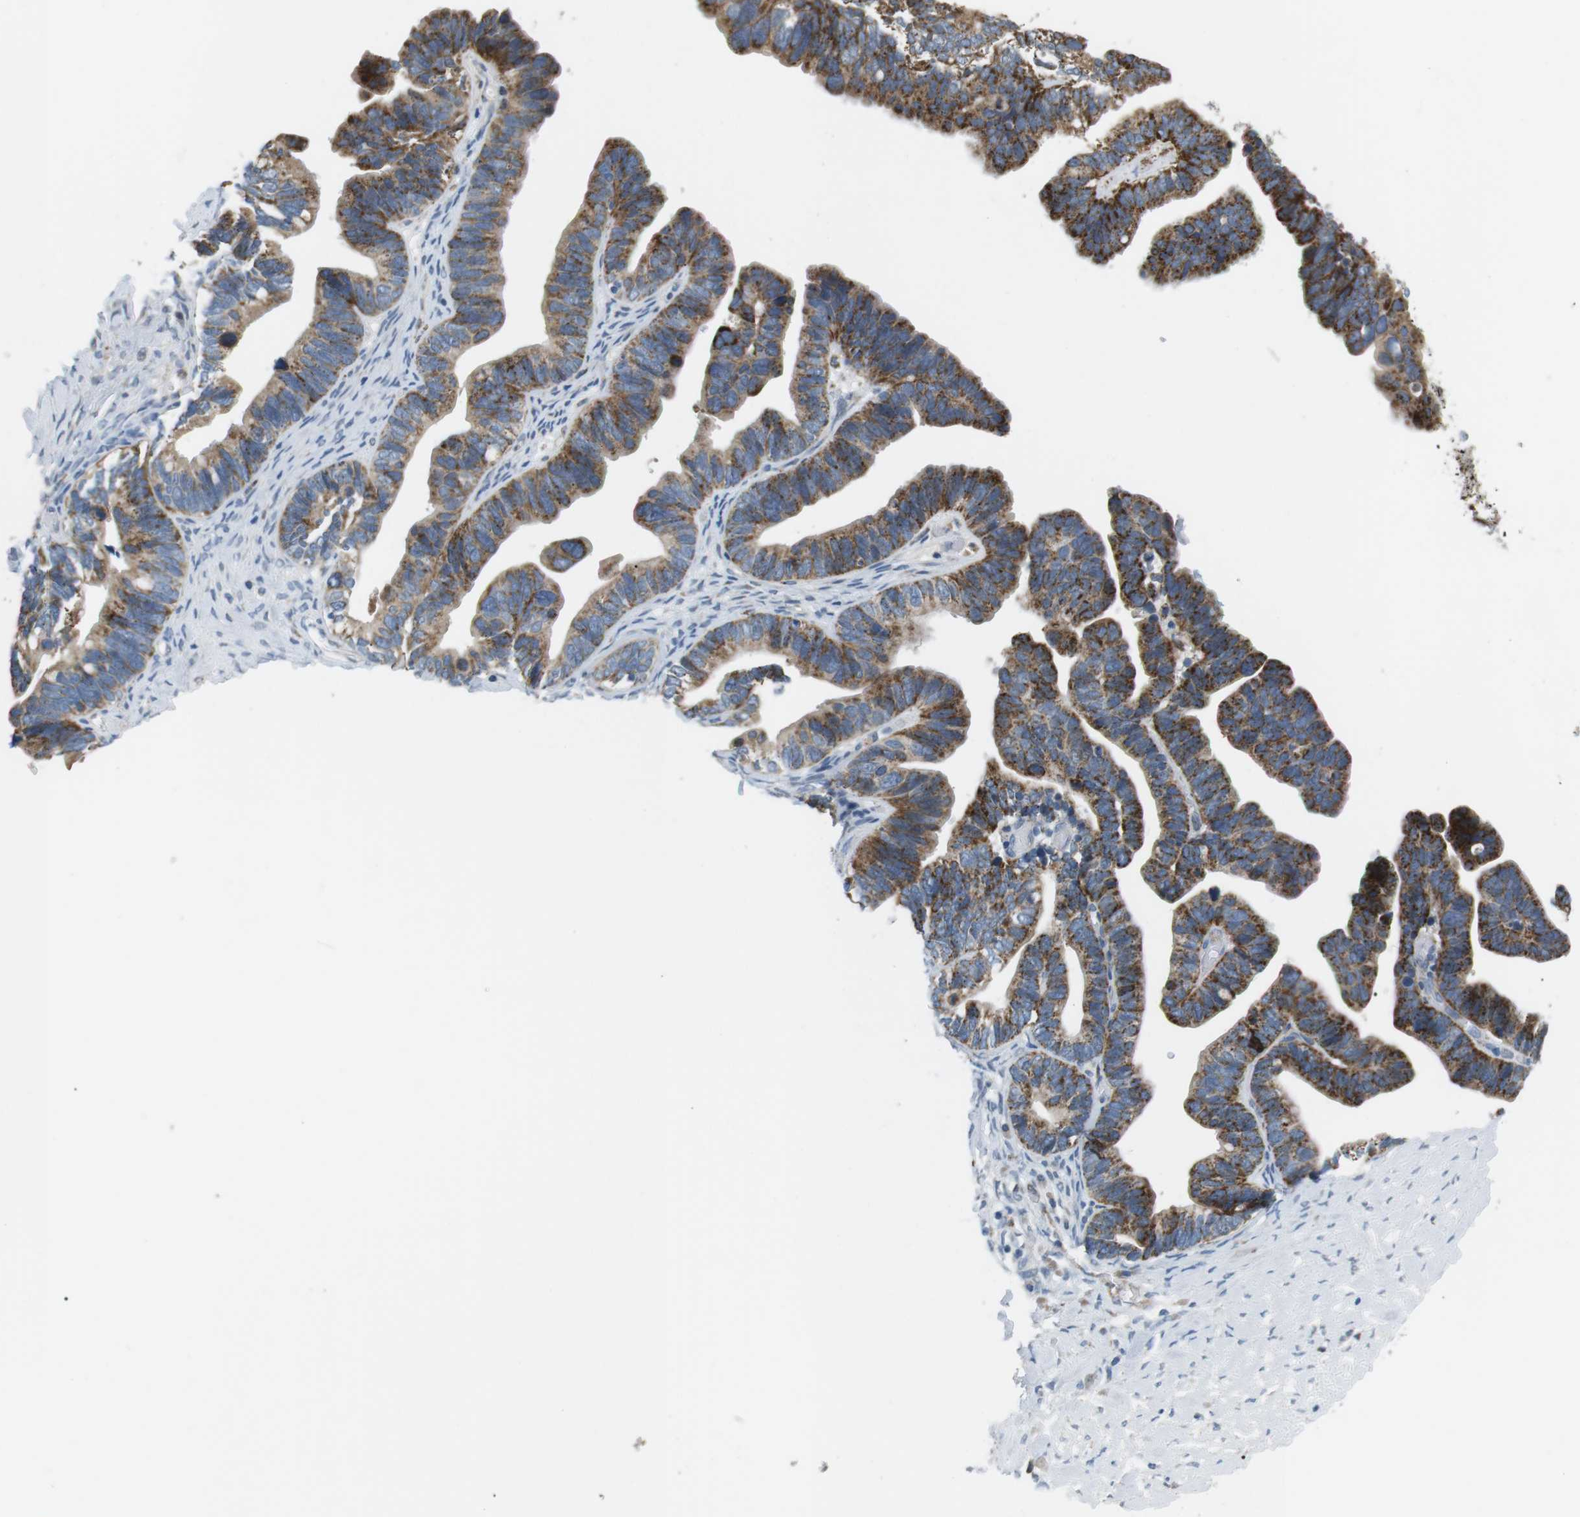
{"staining": {"intensity": "strong", "quantity": ">75%", "location": "cytoplasmic/membranous"}, "tissue": "ovarian cancer", "cell_type": "Tumor cells", "image_type": "cancer", "snomed": [{"axis": "morphology", "description": "Cystadenocarcinoma, serous, NOS"}, {"axis": "topography", "description": "Ovary"}], "caption": "Immunohistochemical staining of human serous cystadenocarcinoma (ovarian) exhibits high levels of strong cytoplasmic/membranous protein staining in approximately >75% of tumor cells.", "gene": "CD300E", "patient": {"sex": "female", "age": 56}}